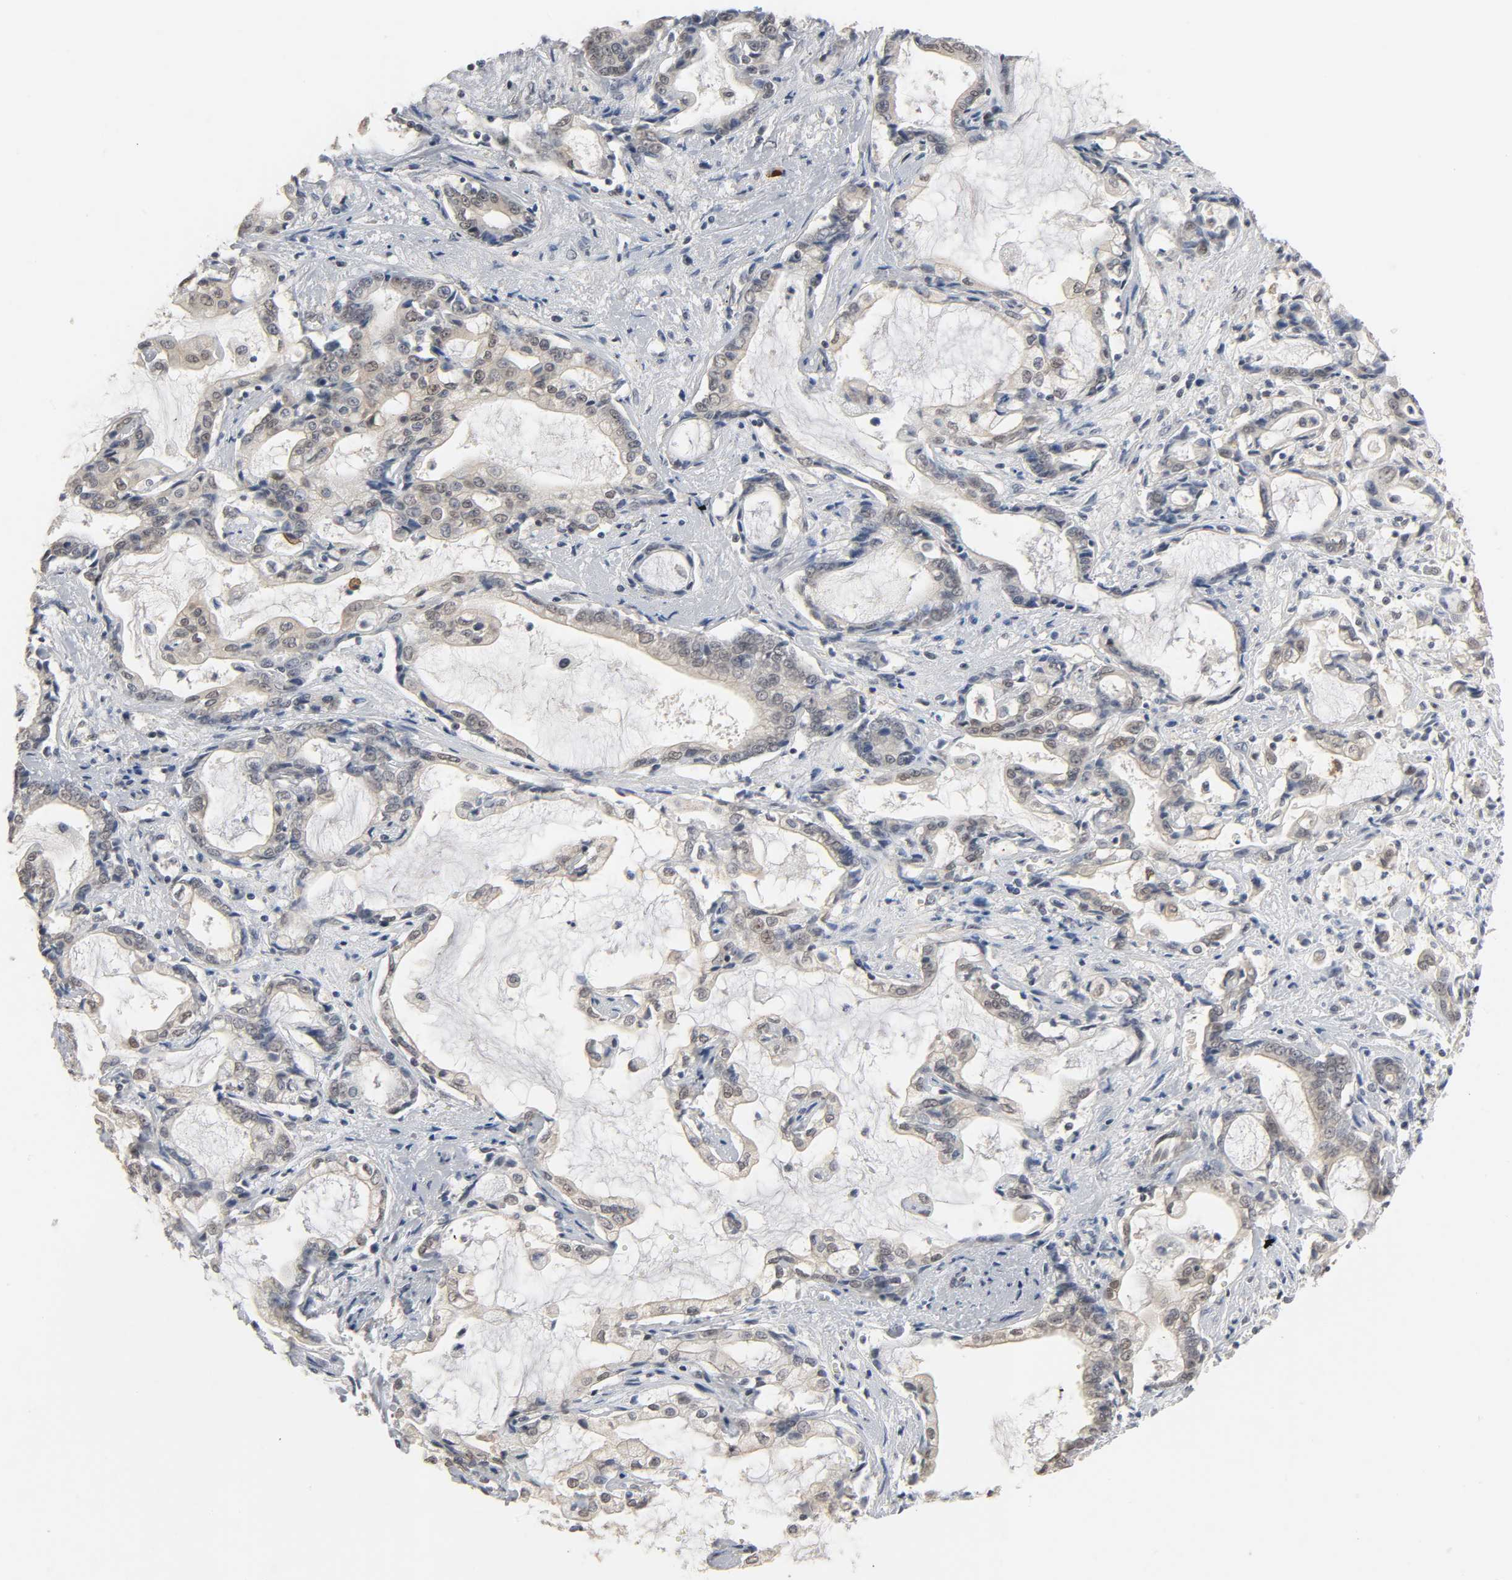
{"staining": {"intensity": "negative", "quantity": "none", "location": "none"}, "tissue": "liver cancer", "cell_type": "Tumor cells", "image_type": "cancer", "snomed": [{"axis": "morphology", "description": "Cholangiocarcinoma"}, {"axis": "topography", "description": "Liver"}], "caption": "Immunohistochemistry of human liver cholangiocarcinoma shows no expression in tumor cells. (DAB IHC visualized using brightfield microscopy, high magnification).", "gene": "ACSS2", "patient": {"sex": "male", "age": 57}}